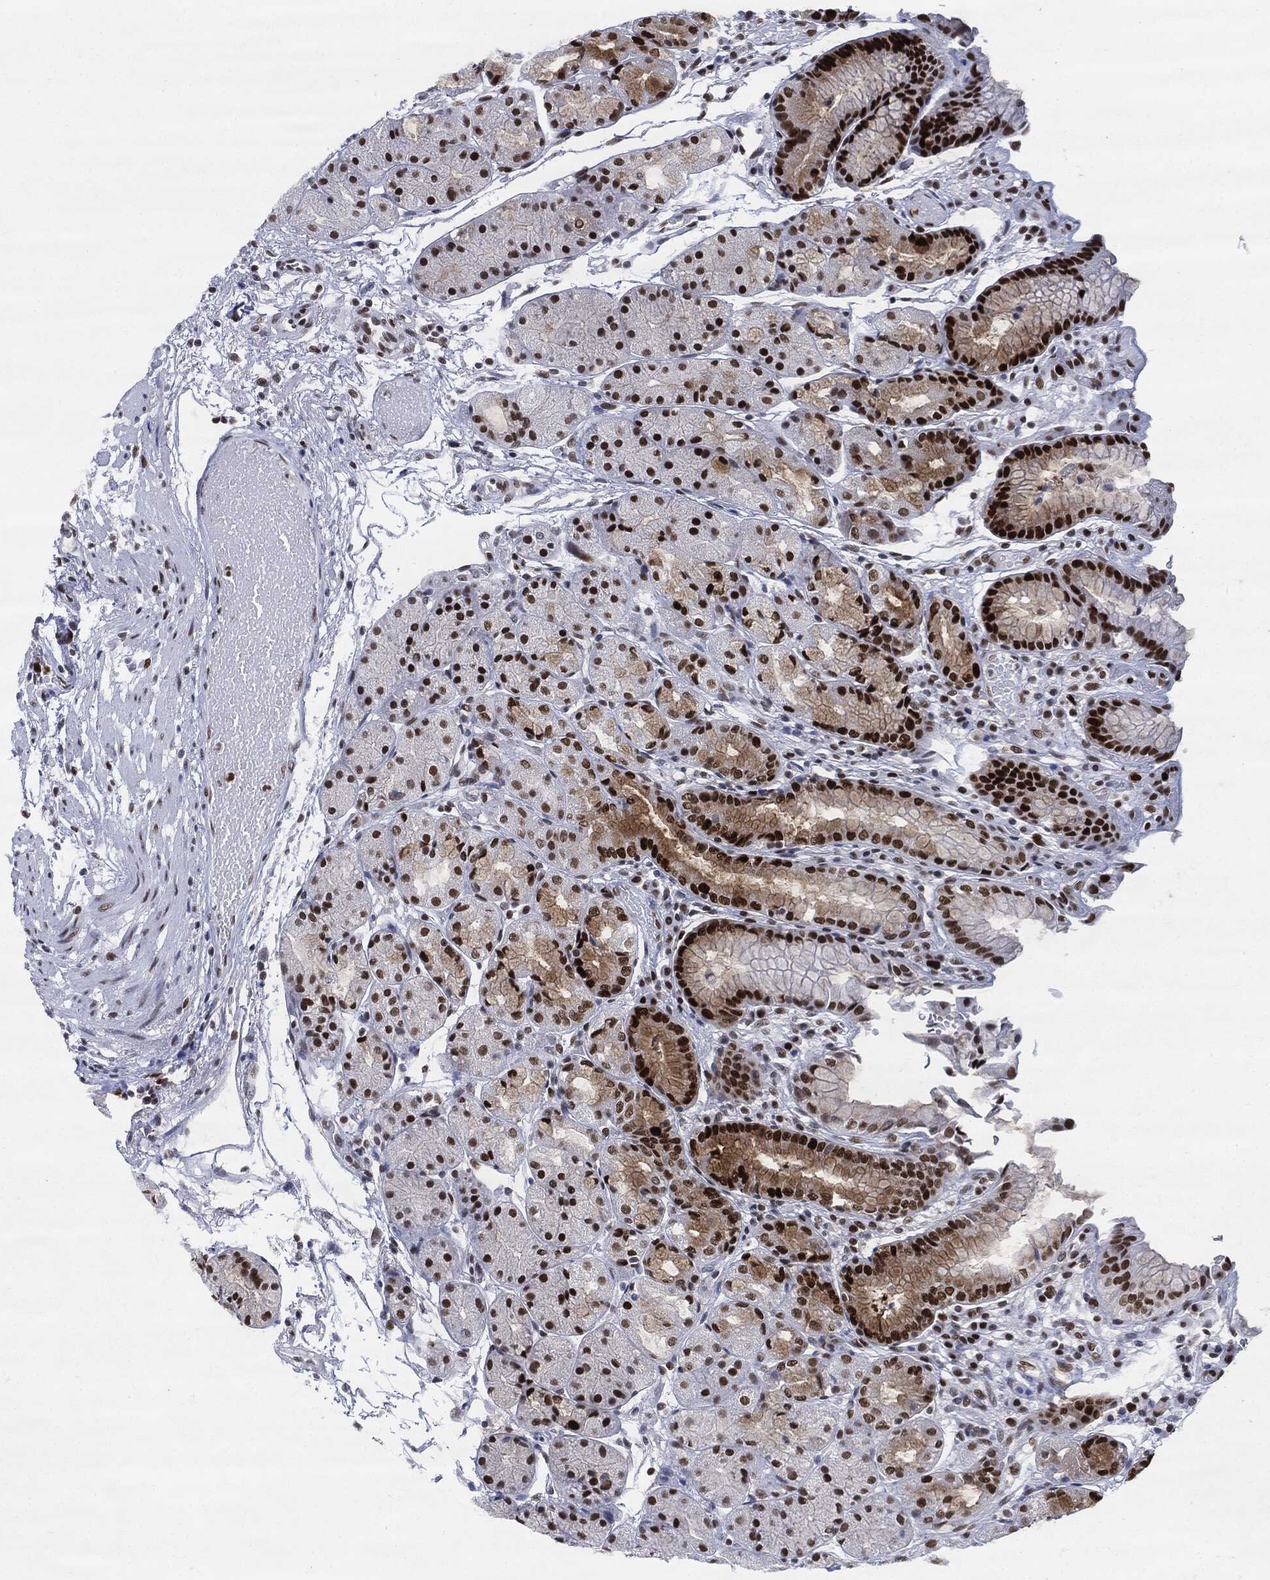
{"staining": {"intensity": "strong", "quantity": ">75%", "location": "nuclear"}, "tissue": "stomach", "cell_type": "Glandular cells", "image_type": "normal", "snomed": [{"axis": "morphology", "description": "Normal tissue, NOS"}, {"axis": "topography", "description": "Stomach, upper"}], "caption": "DAB (3,3'-diaminobenzidine) immunohistochemical staining of normal stomach demonstrates strong nuclear protein expression in approximately >75% of glandular cells.", "gene": "PCNA", "patient": {"sex": "male", "age": 72}}